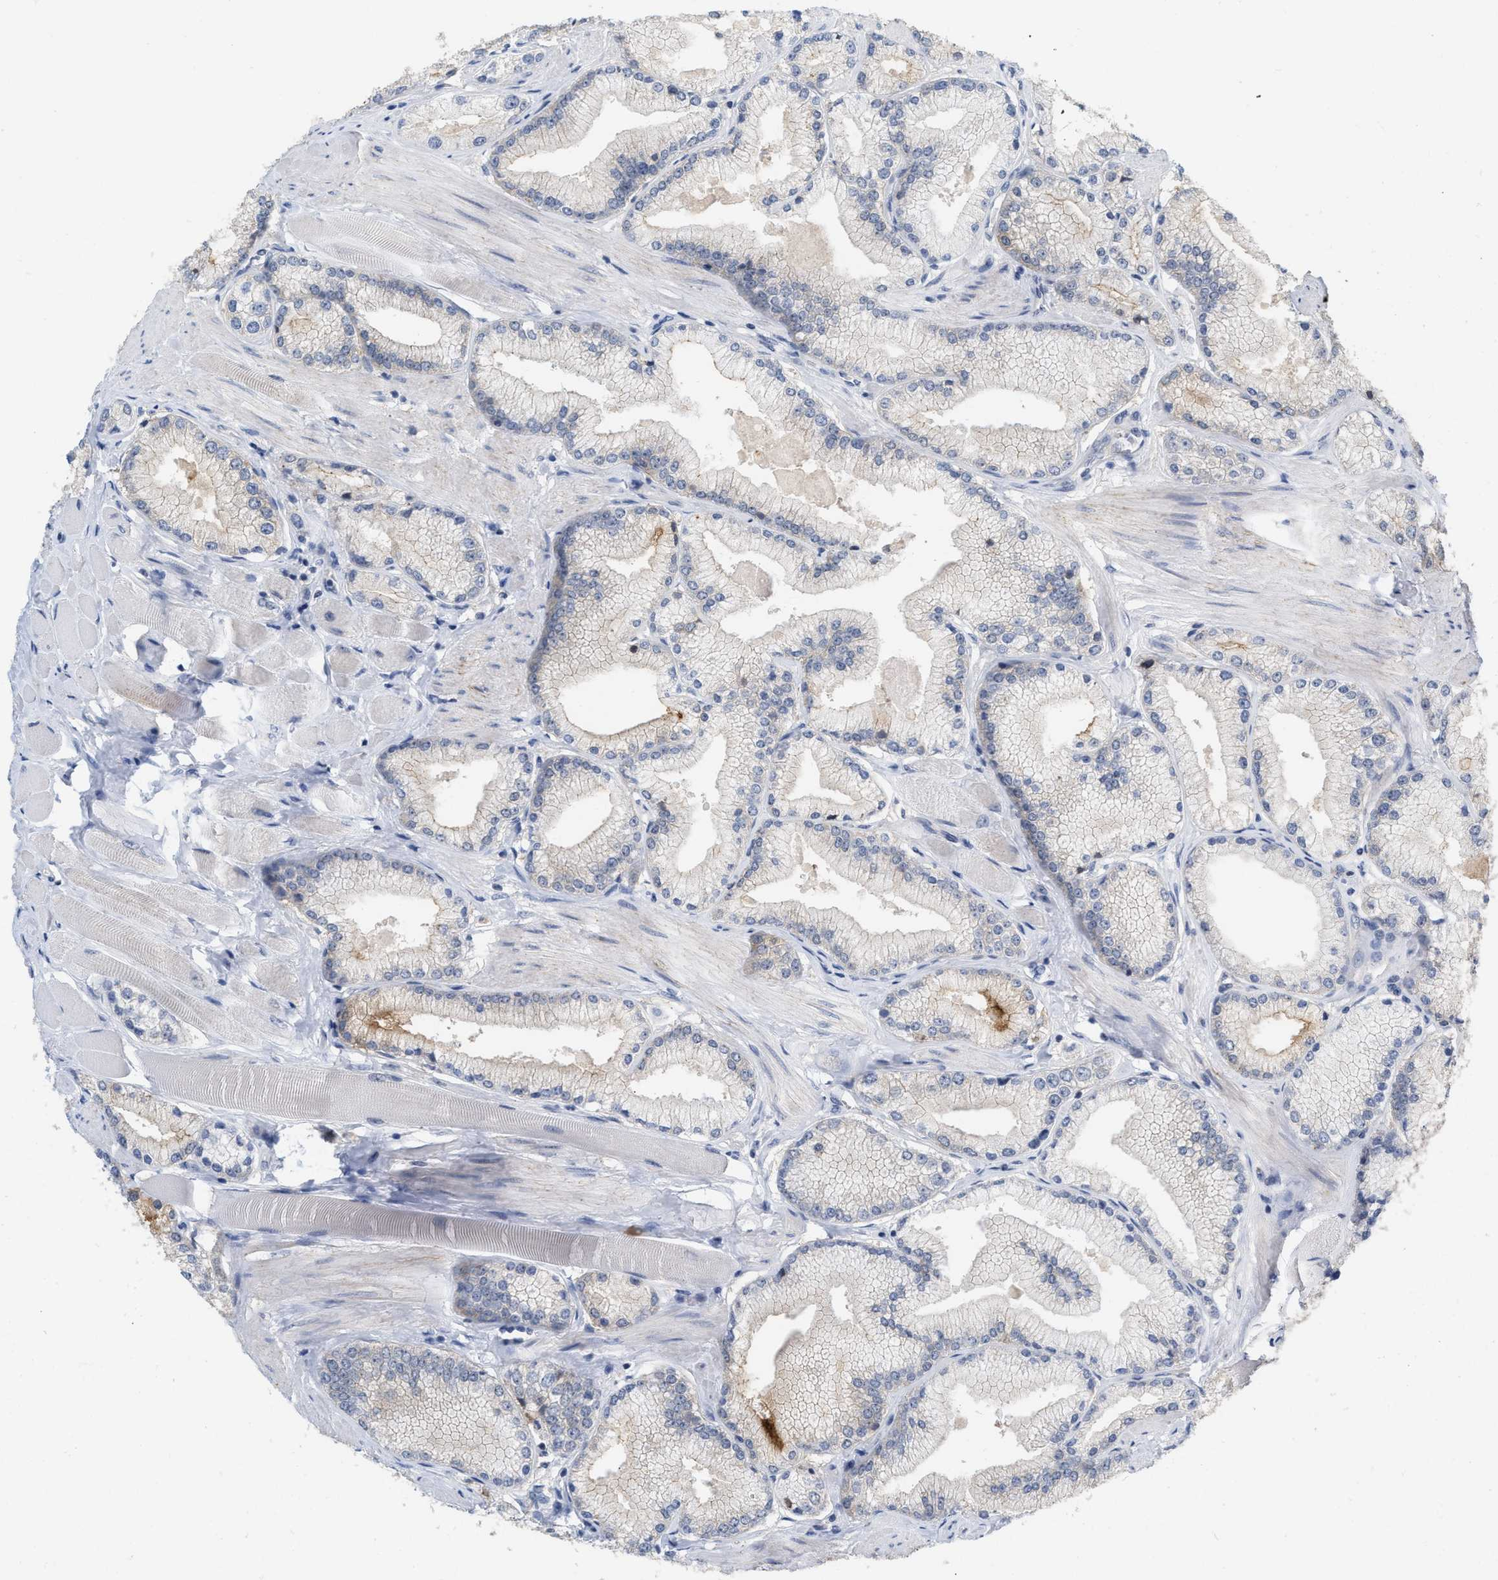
{"staining": {"intensity": "negative", "quantity": "none", "location": "none"}, "tissue": "prostate cancer", "cell_type": "Tumor cells", "image_type": "cancer", "snomed": [{"axis": "morphology", "description": "Adenocarcinoma, High grade"}, {"axis": "topography", "description": "Prostate"}], "caption": "A histopathology image of prostate cancer stained for a protein displays no brown staining in tumor cells.", "gene": "BAIAP2L1", "patient": {"sex": "male", "age": 50}}